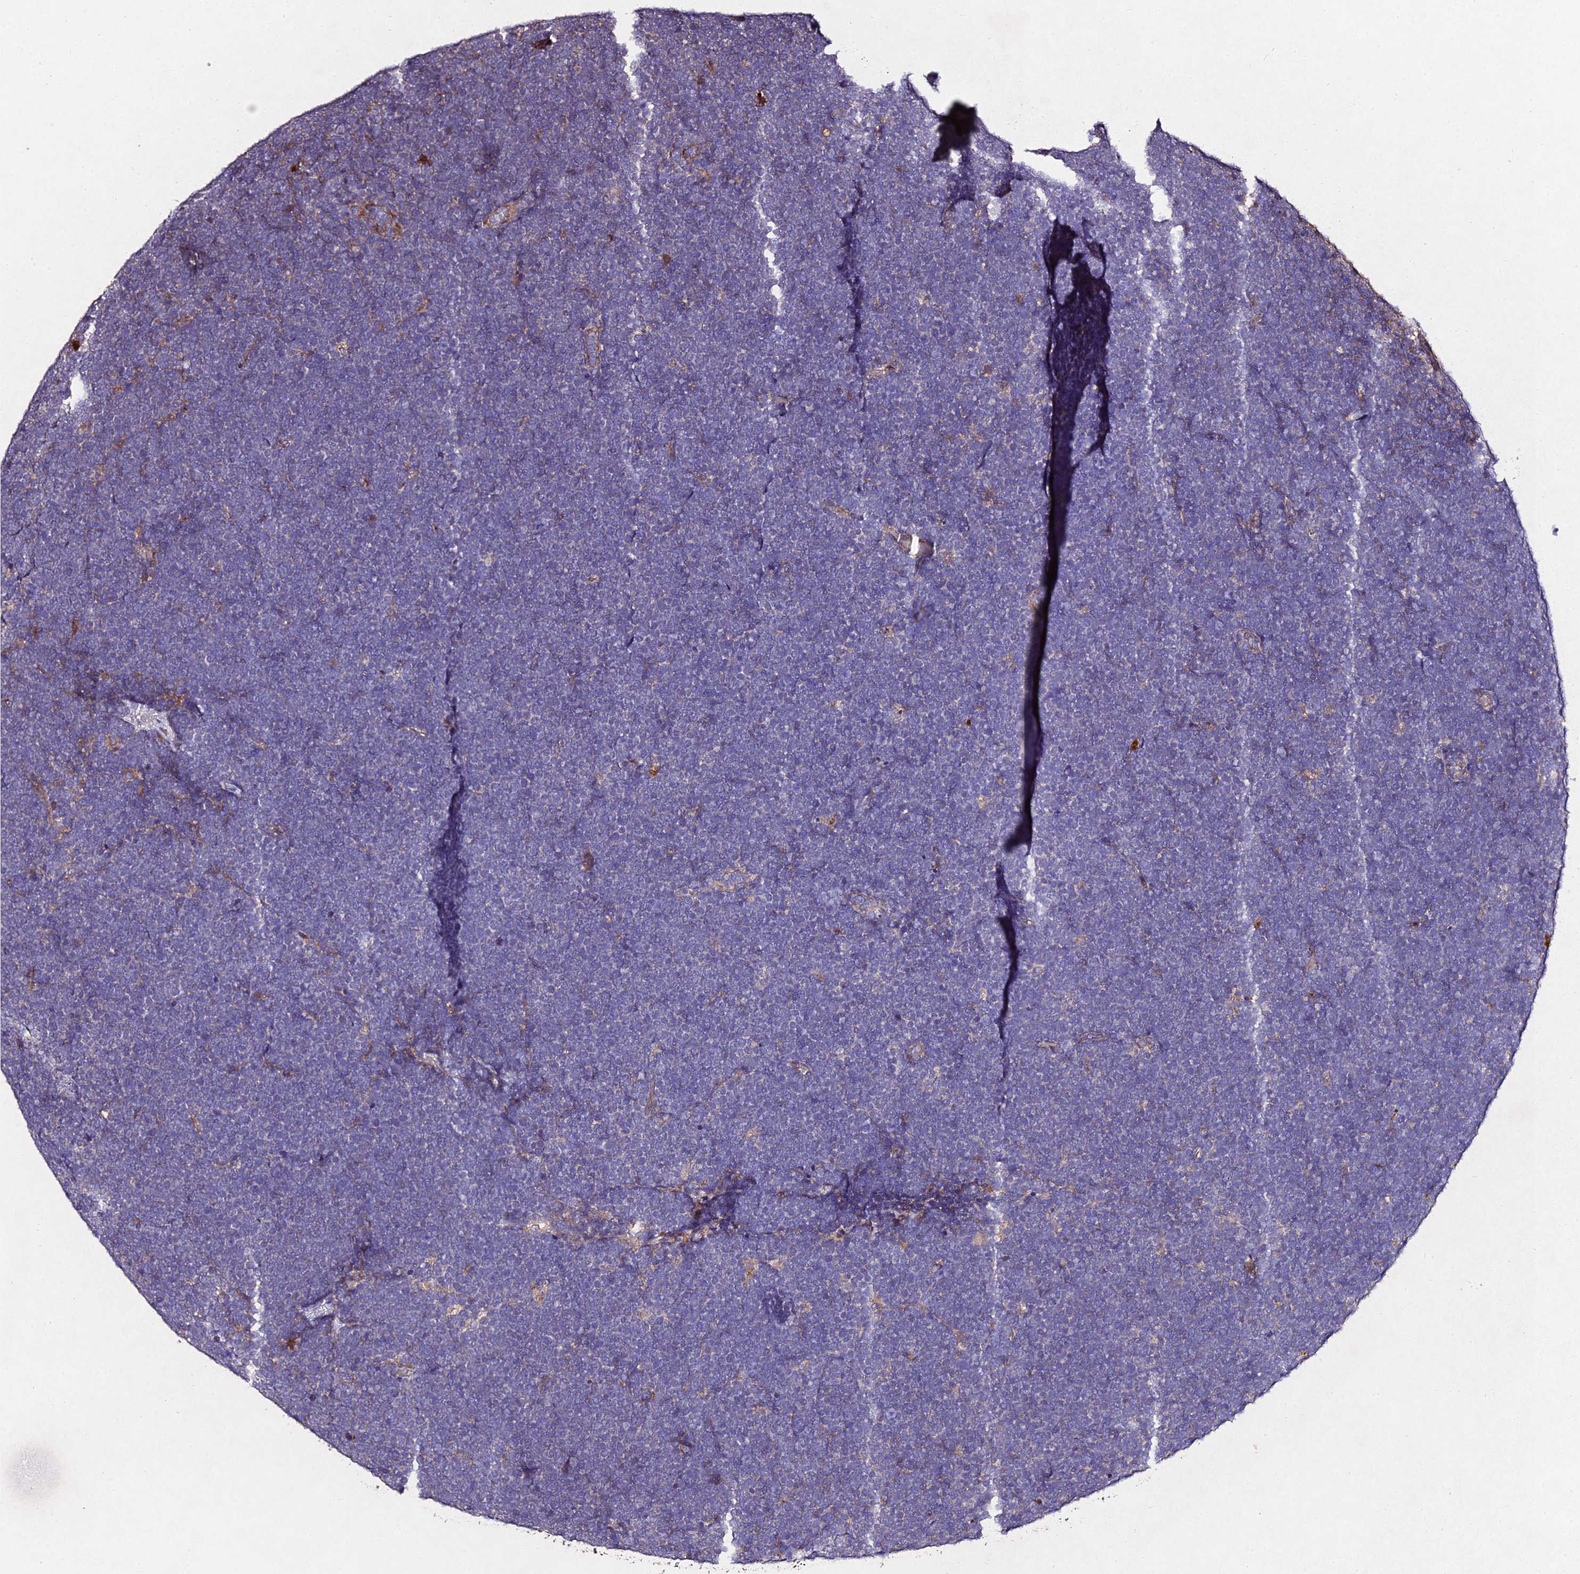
{"staining": {"intensity": "negative", "quantity": "none", "location": "none"}, "tissue": "lymphoma", "cell_type": "Tumor cells", "image_type": "cancer", "snomed": [{"axis": "morphology", "description": "Malignant lymphoma, non-Hodgkin's type, High grade"}, {"axis": "topography", "description": "Lymph node"}], "caption": "High magnification brightfield microscopy of lymphoma stained with DAB (3,3'-diaminobenzidine) (brown) and counterstained with hematoxylin (blue): tumor cells show no significant expression.", "gene": "AP3M2", "patient": {"sex": "male", "age": 13}}